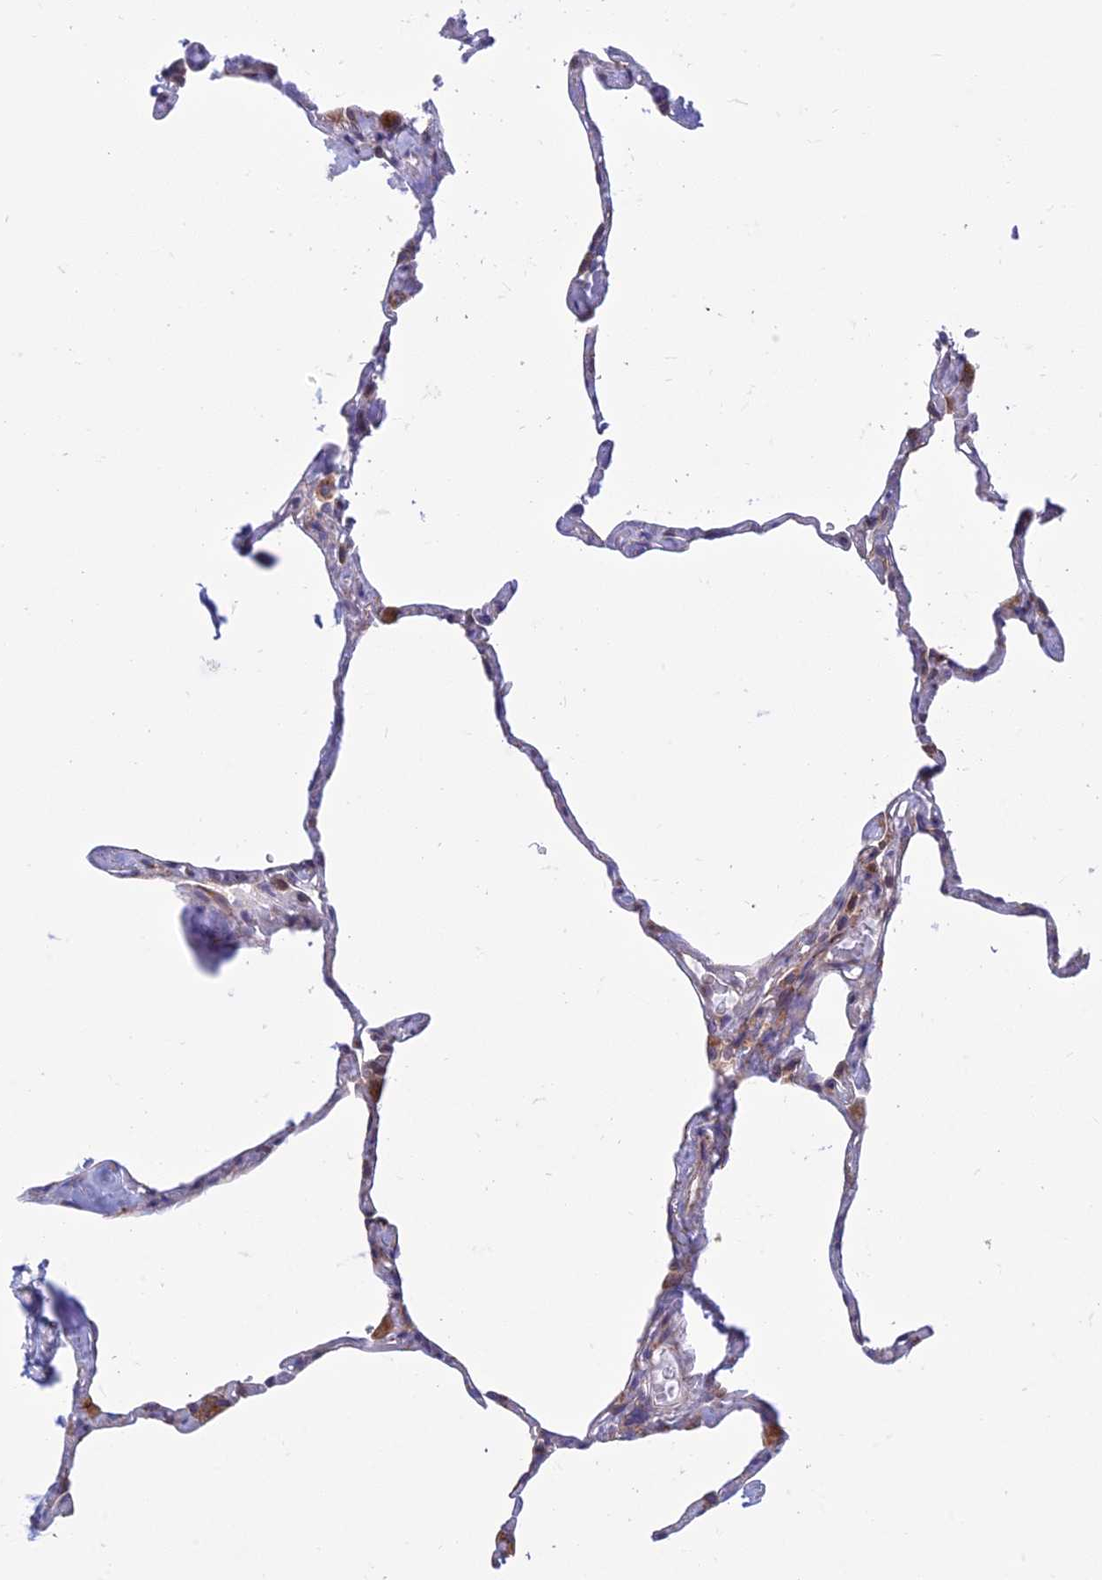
{"staining": {"intensity": "weak", "quantity": "<25%", "location": "cytoplasmic/membranous"}, "tissue": "lung", "cell_type": "Alveolar cells", "image_type": "normal", "snomed": [{"axis": "morphology", "description": "Normal tissue, NOS"}, {"axis": "topography", "description": "Lung"}], "caption": "Immunohistochemistry (IHC) image of unremarkable lung stained for a protein (brown), which demonstrates no staining in alveolar cells. The staining is performed using DAB (3,3'-diaminobenzidine) brown chromogen with nuclei counter-stained in using hematoxylin.", "gene": "RPL17", "patient": {"sex": "male", "age": 65}}